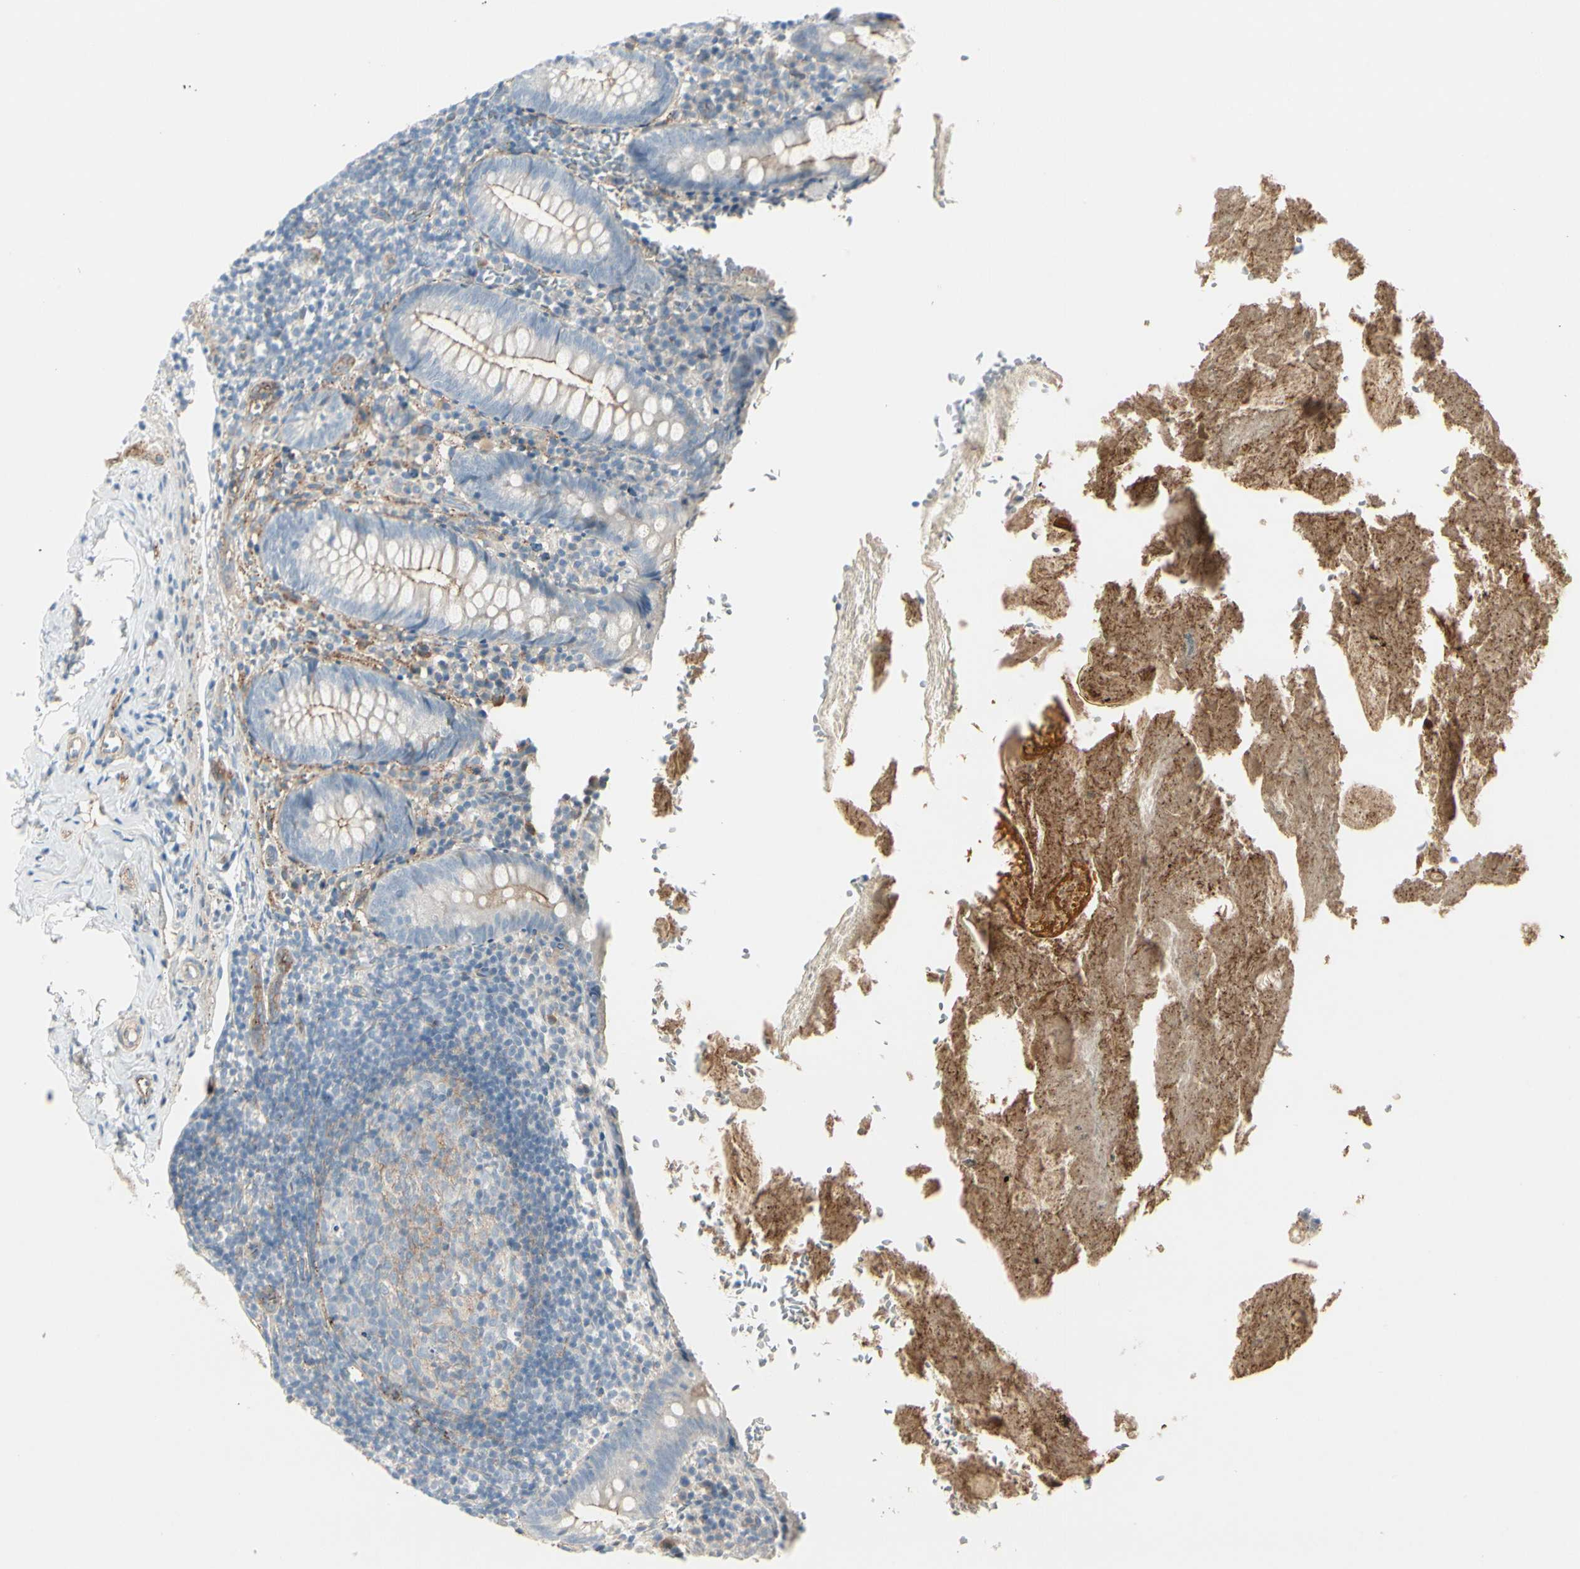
{"staining": {"intensity": "weak", "quantity": ">75%", "location": "cytoplasmic/membranous"}, "tissue": "appendix", "cell_type": "Glandular cells", "image_type": "normal", "snomed": [{"axis": "morphology", "description": "Normal tissue, NOS"}, {"axis": "topography", "description": "Appendix"}], "caption": "High-power microscopy captured an immunohistochemistry photomicrograph of normal appendix, revealing weak cytoplasmic/membranous positivity in about >75% of glandular cells.", "gene": "CACNA2D1", "patient": {"sex": "female", "age": 10}}